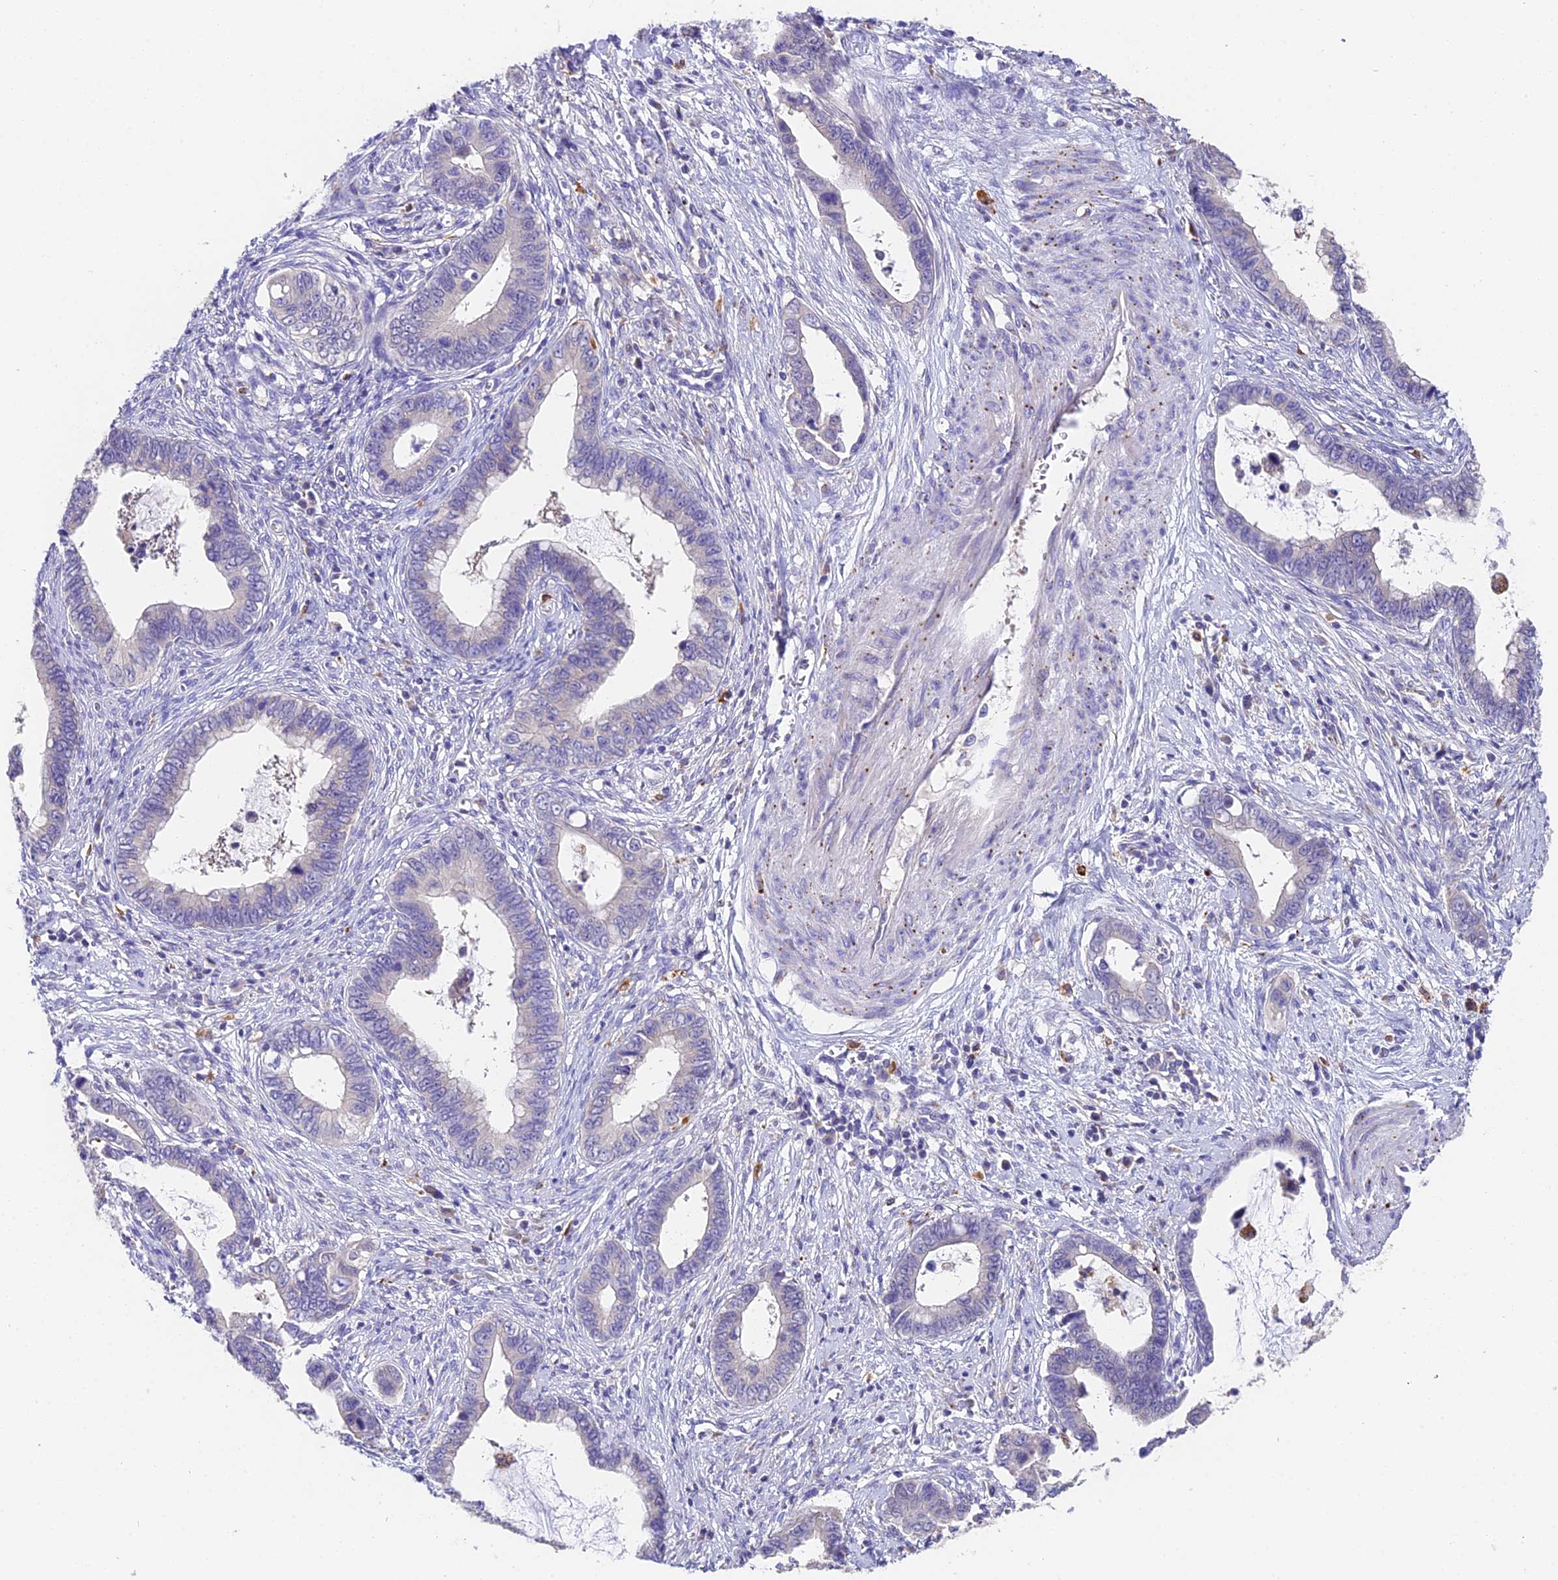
{"staining": {"intensity": "negative", "quantity": "none", "location": "none"}, "tissue": "cervical cancer", "cell_type": "Tumor cells", "image_type": "cancer", "snomed": [{"axis": "morphology", "description": "Adenocarcinoma, NOS"}, {"axis": "topography", "description": "Cervix"}], "caption": "High power microscopy image of an immunohistochemistry (IHC) image of cervical cancer (adenocarcinoma), revealing no significant expression in tumor cells. (IHC, brightfield microscopy, high magnification).", "gene": "LYPD6", "patient": {"sex": "female", "age": 44}}